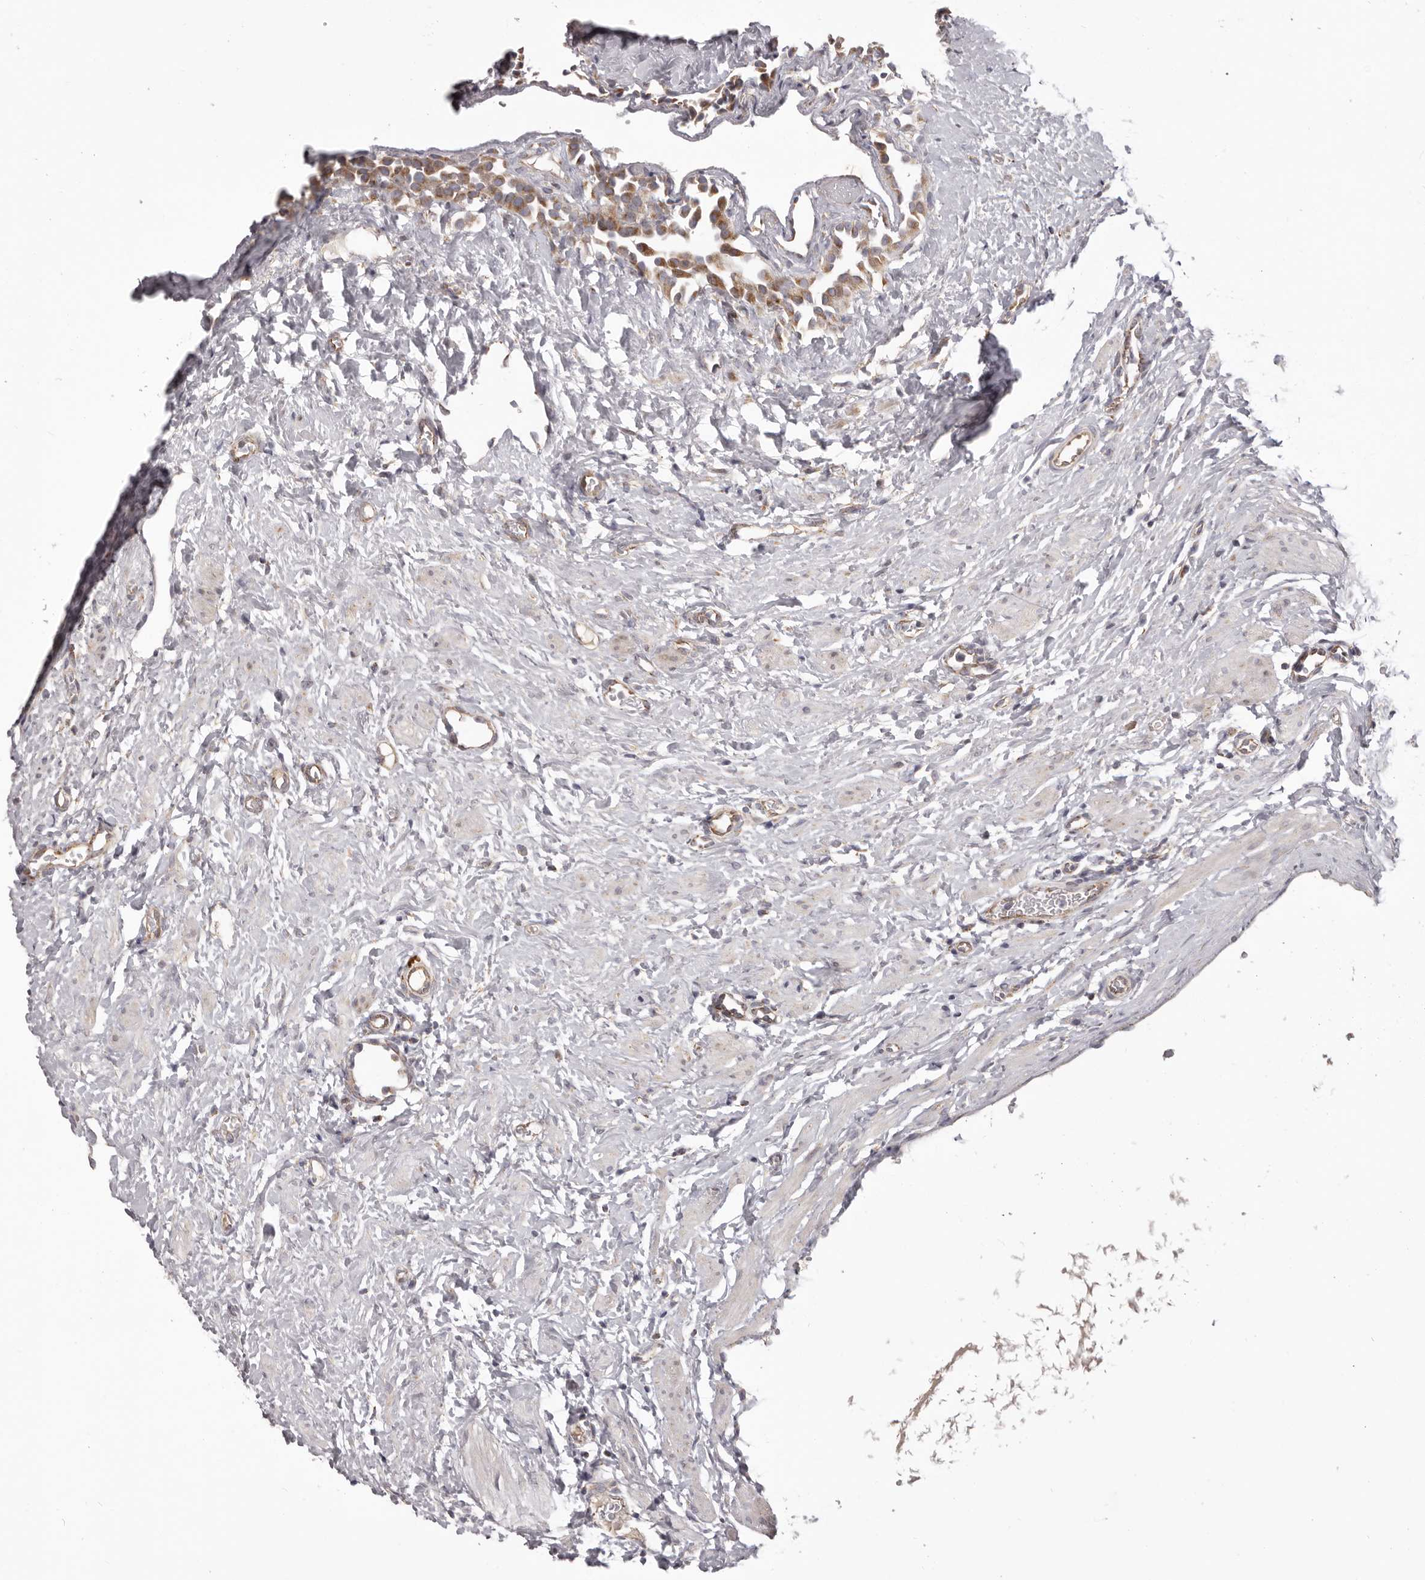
{"staining": {"intensity": "negative", "quantity": "none", "location": "none"}, "tissue": "ovary", "cell_type": "Ovarian stroma cells", "image_type": "normal", "snomed": [{"axis": "morphology", "description": "Normal tissue, NOS"}, {"axis": "morphology", "description": "Cyst, NOS"}, {"axis": "topography", "description": "Ovary"}], "caption": "DAB (3,3'-diaminobenzidine) immunohistochemical staining of unremarkable ovary exhibits no significant positivity in ovarian stroma cells.", "gene": "CHRM2", "patient": {"sex": "female", "age": 33}}